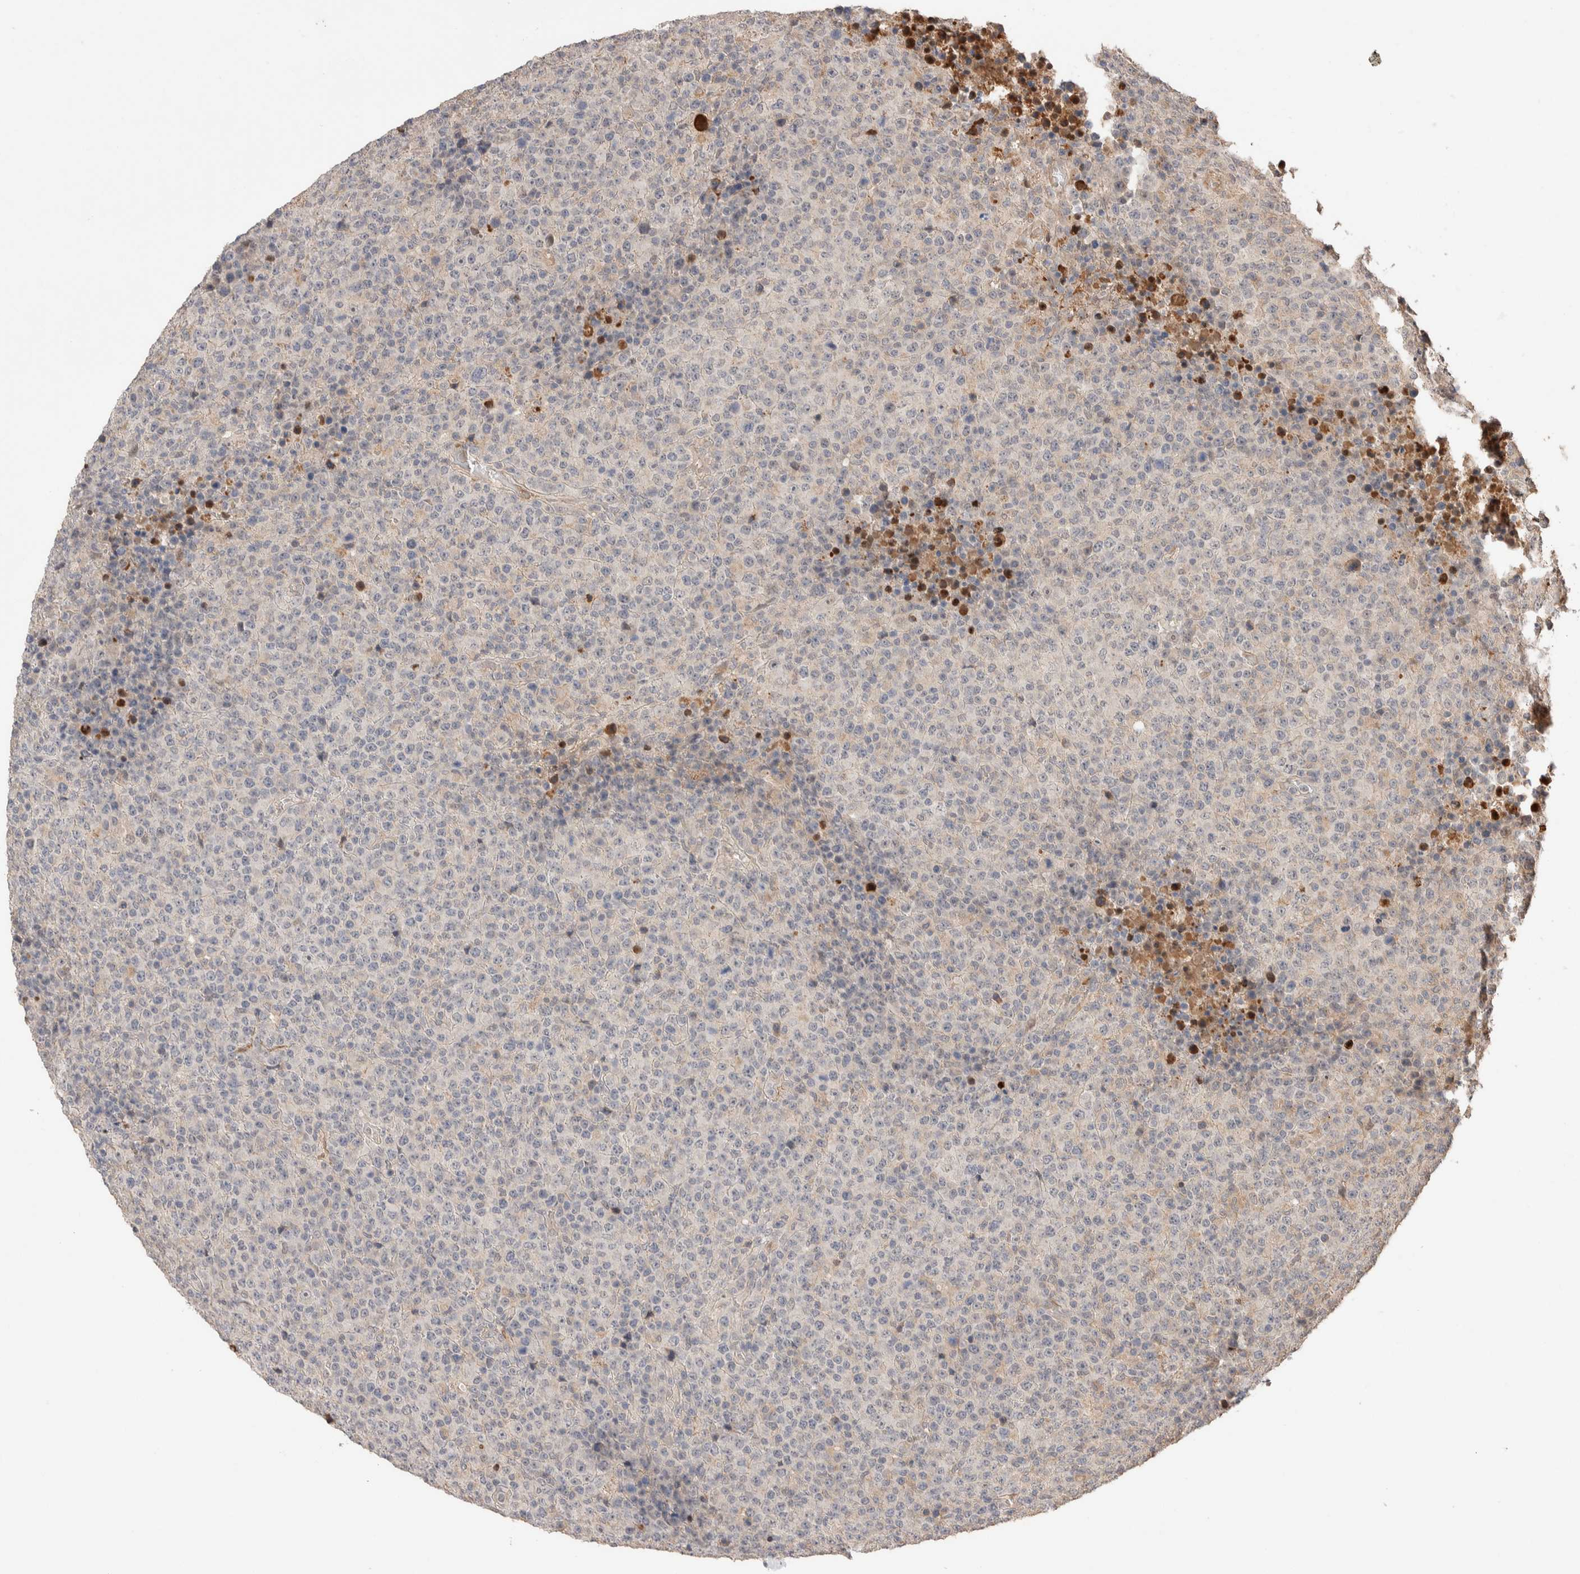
{"staining": {"intensity": "negative", "quantity": "none", "location": "none"}, "tissue": "lymphoma", "cell_type": "Tumor cells", "image_type": "cancer", "snomed": [{"axis": "morphology", "description": "Malignant lymphoma, non-Hodgkin's type, High grade"}, {"axis": "topography", "description": "Lymph node"}], "caption": "Immunohistochemistry (IHC) micrograph of human lymphoma stained for a protein (brown), which demonstrates no staining in tumor cells.", "gene": "CASK", "patient": {"sex": "male", "age": 13}}